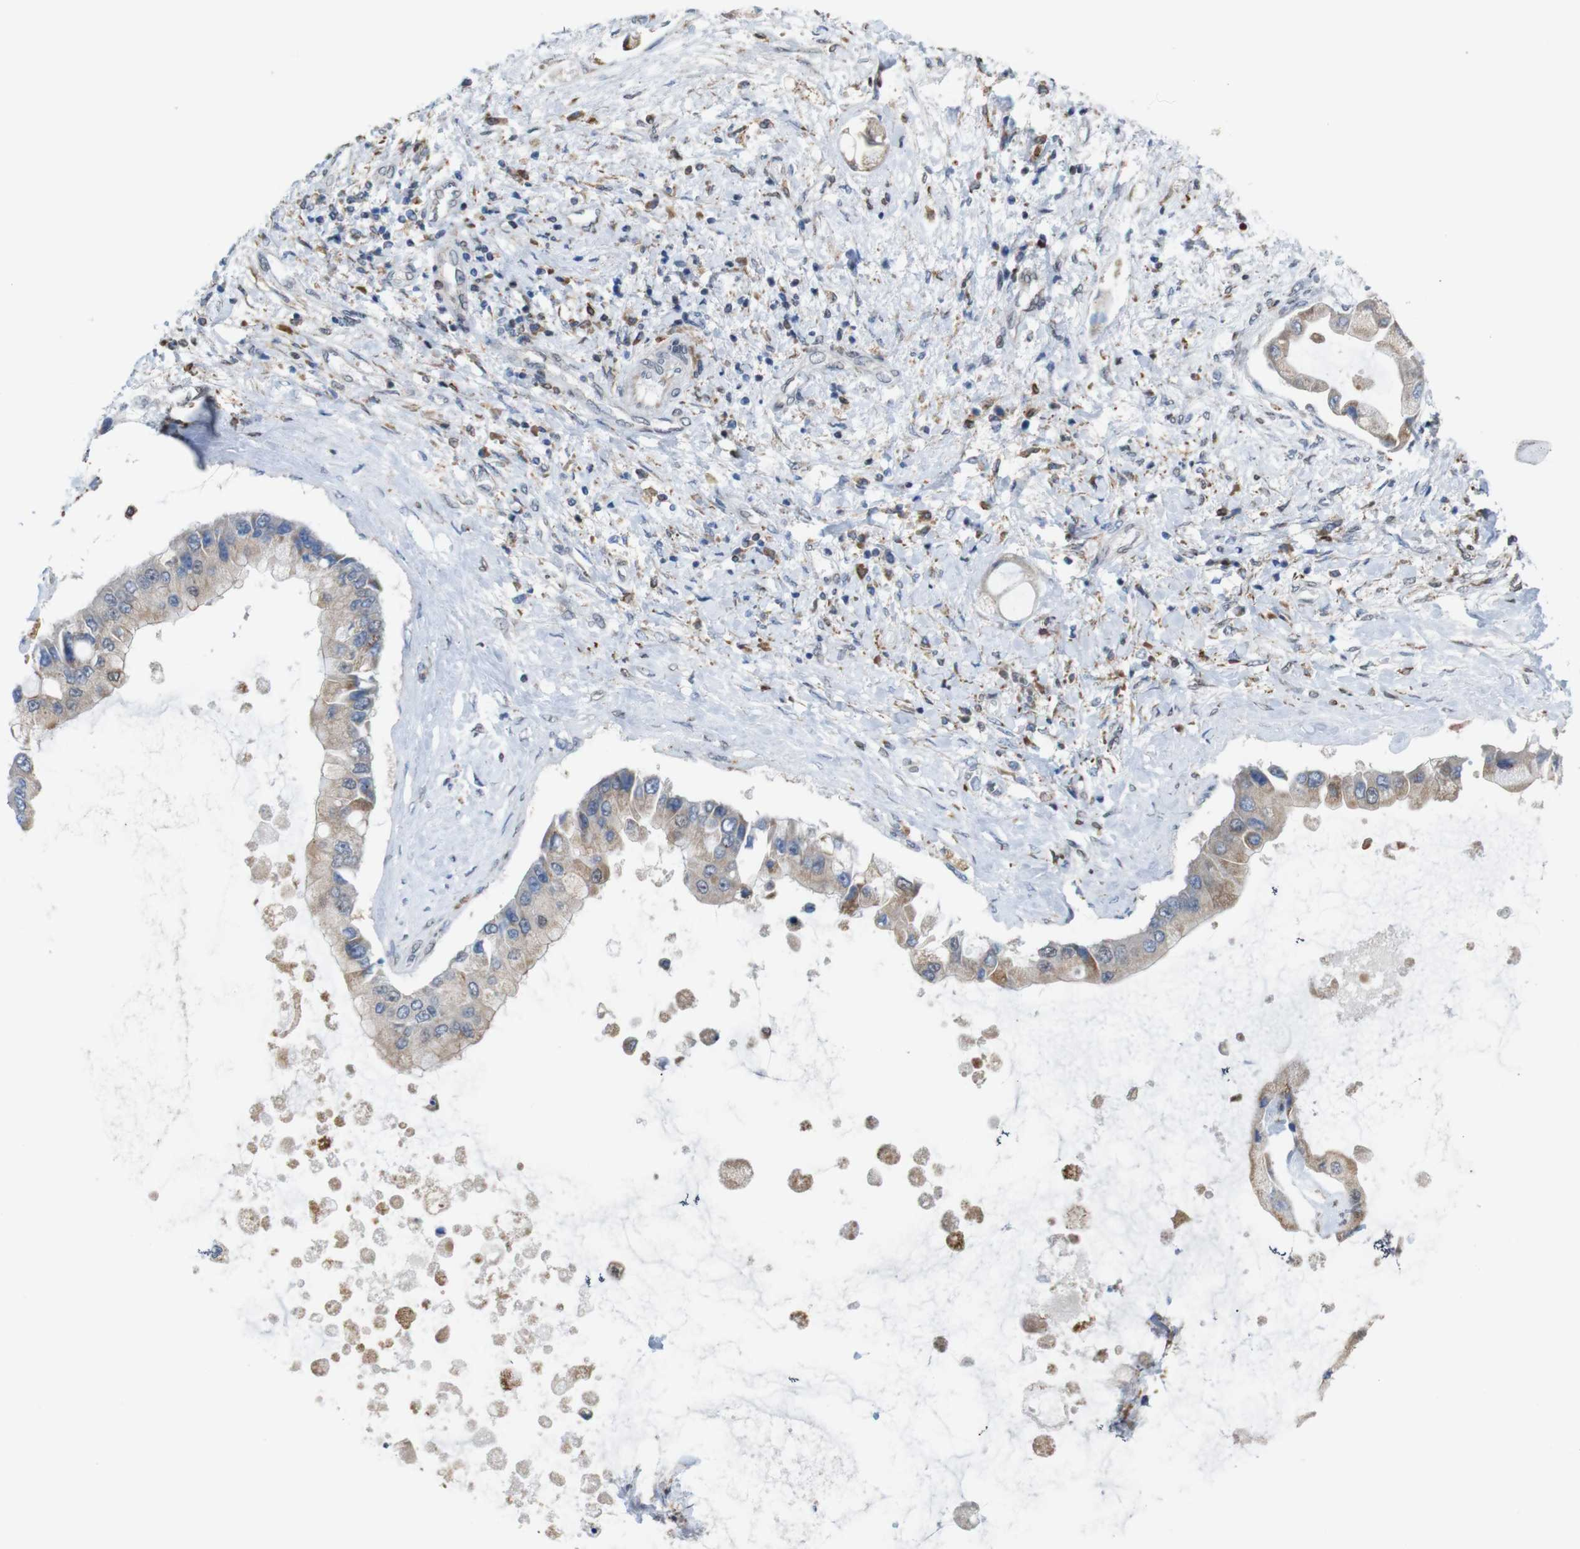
{"staining": {"intensity": "moderate", "quantity": ">75%", "location": "cytoplasmic/membranous"}, "tissue": "liver cancer", "cell_type": "Tumor cells", "image_type": "cancer", "snomed": [{"axis": "morphology", "description": "Cholangiocarcinoma"}, {"axis": "topography", "description": "Liver"}], "caption": "Immunohistochemistry (DAB (3,3'-diaminobenzidine)) staining of human liver cancer reveals moderate cytoplasmic/membranous protein staining in about >75% of tumor cells. (Brightfield microscopy of DAB IHC at high magnification).", "gene": "PNMA8A", "patient": {"sex": "male", "age": 50}}